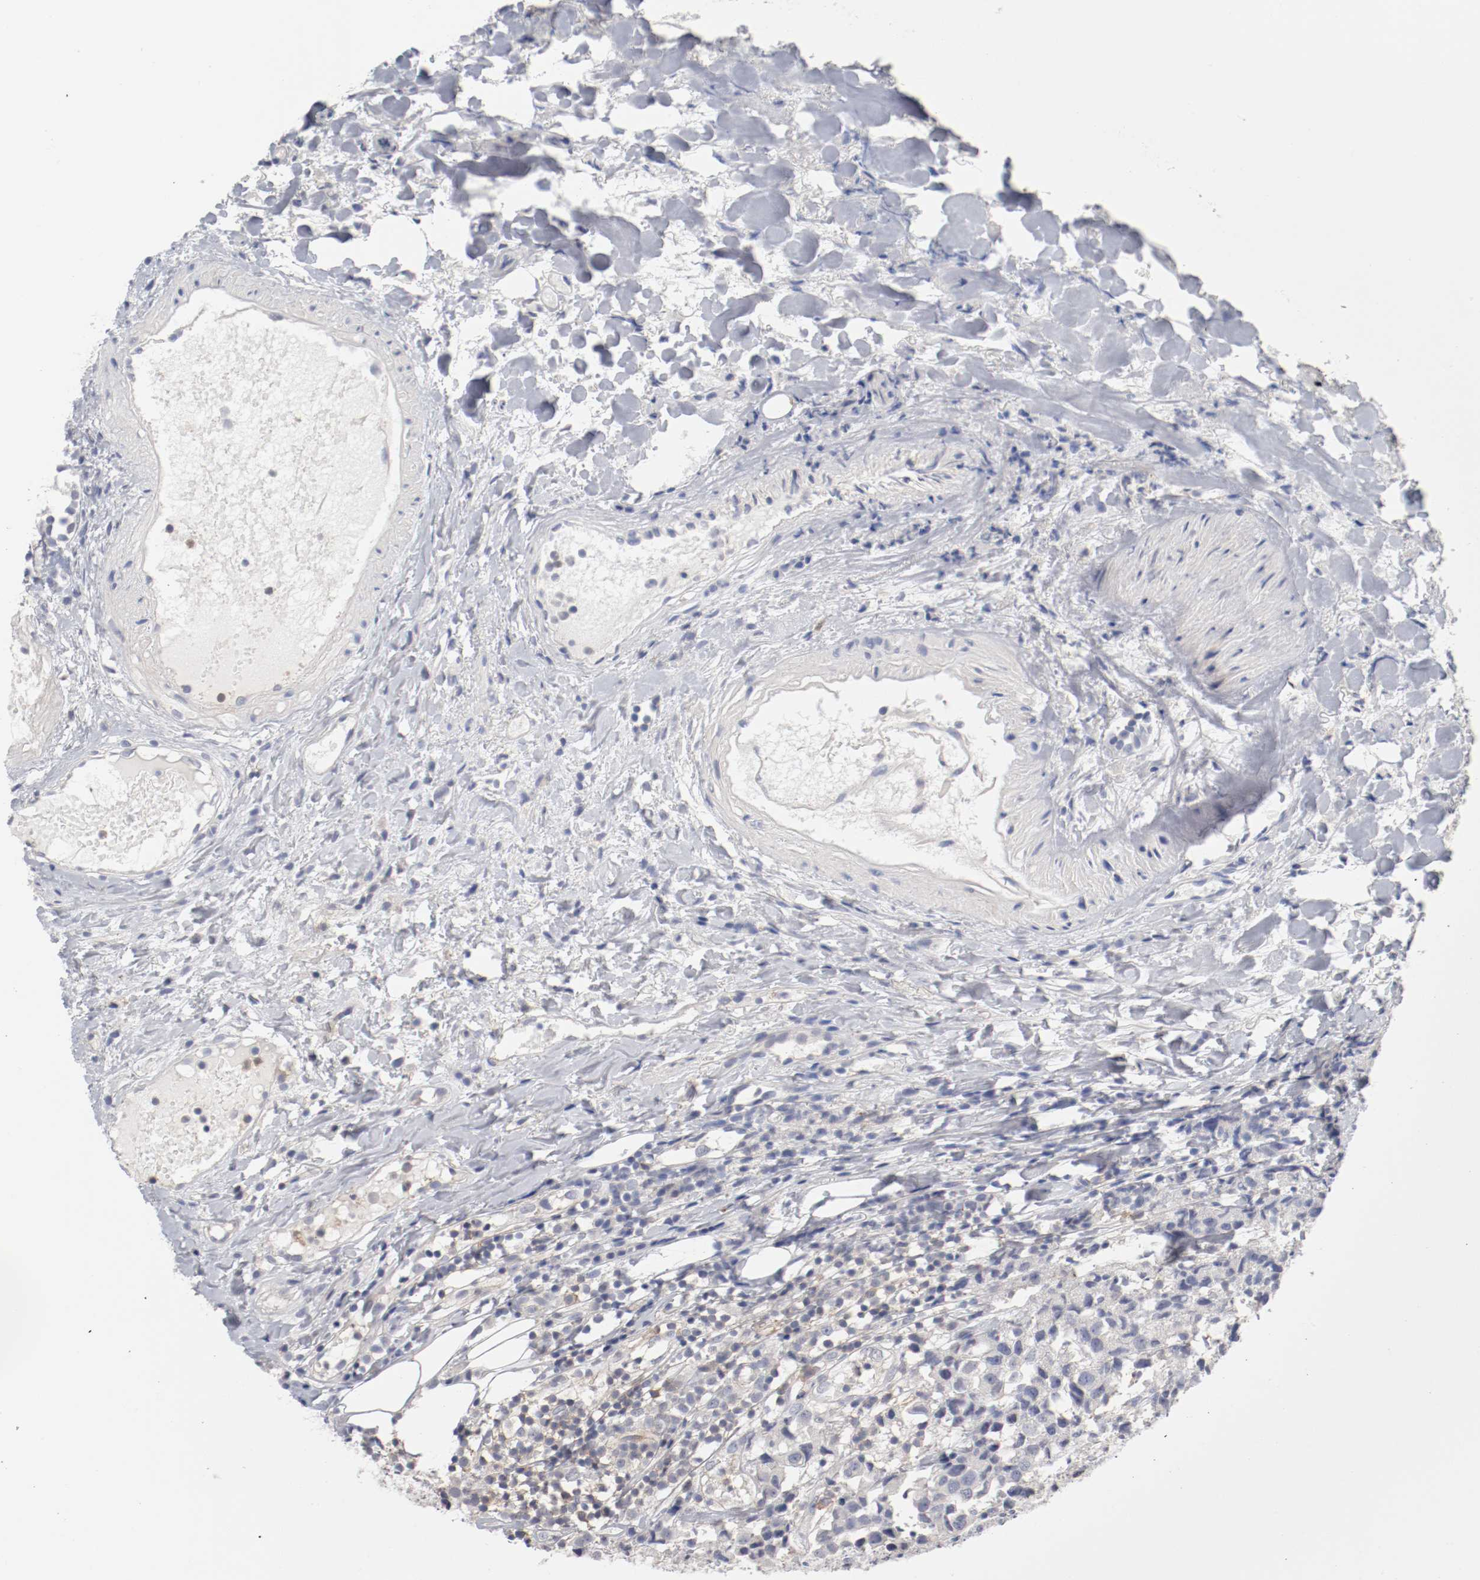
{"staining": {"intensity": "negative", "quantity": "none", "location": "none"}, "tissue": "urothelial cancer", "cell_type": "Tumor cells", "image_type": "cancer", "snomed": [{"axis": "morphology", "description": "Urothelial carcinoma, High grade"}, {"axis": "topography", "description": "Urinary bladder"}], "caption": "Tumor cells are negative for brown protein staining in urothelial carcinoma (high-grade). (Brightfield microscopy of DAB (3,3'-diaminobenzidine) IHC at high magnification).", "gene": "CBL", "patient": {"sex": "female", "age": 75}}